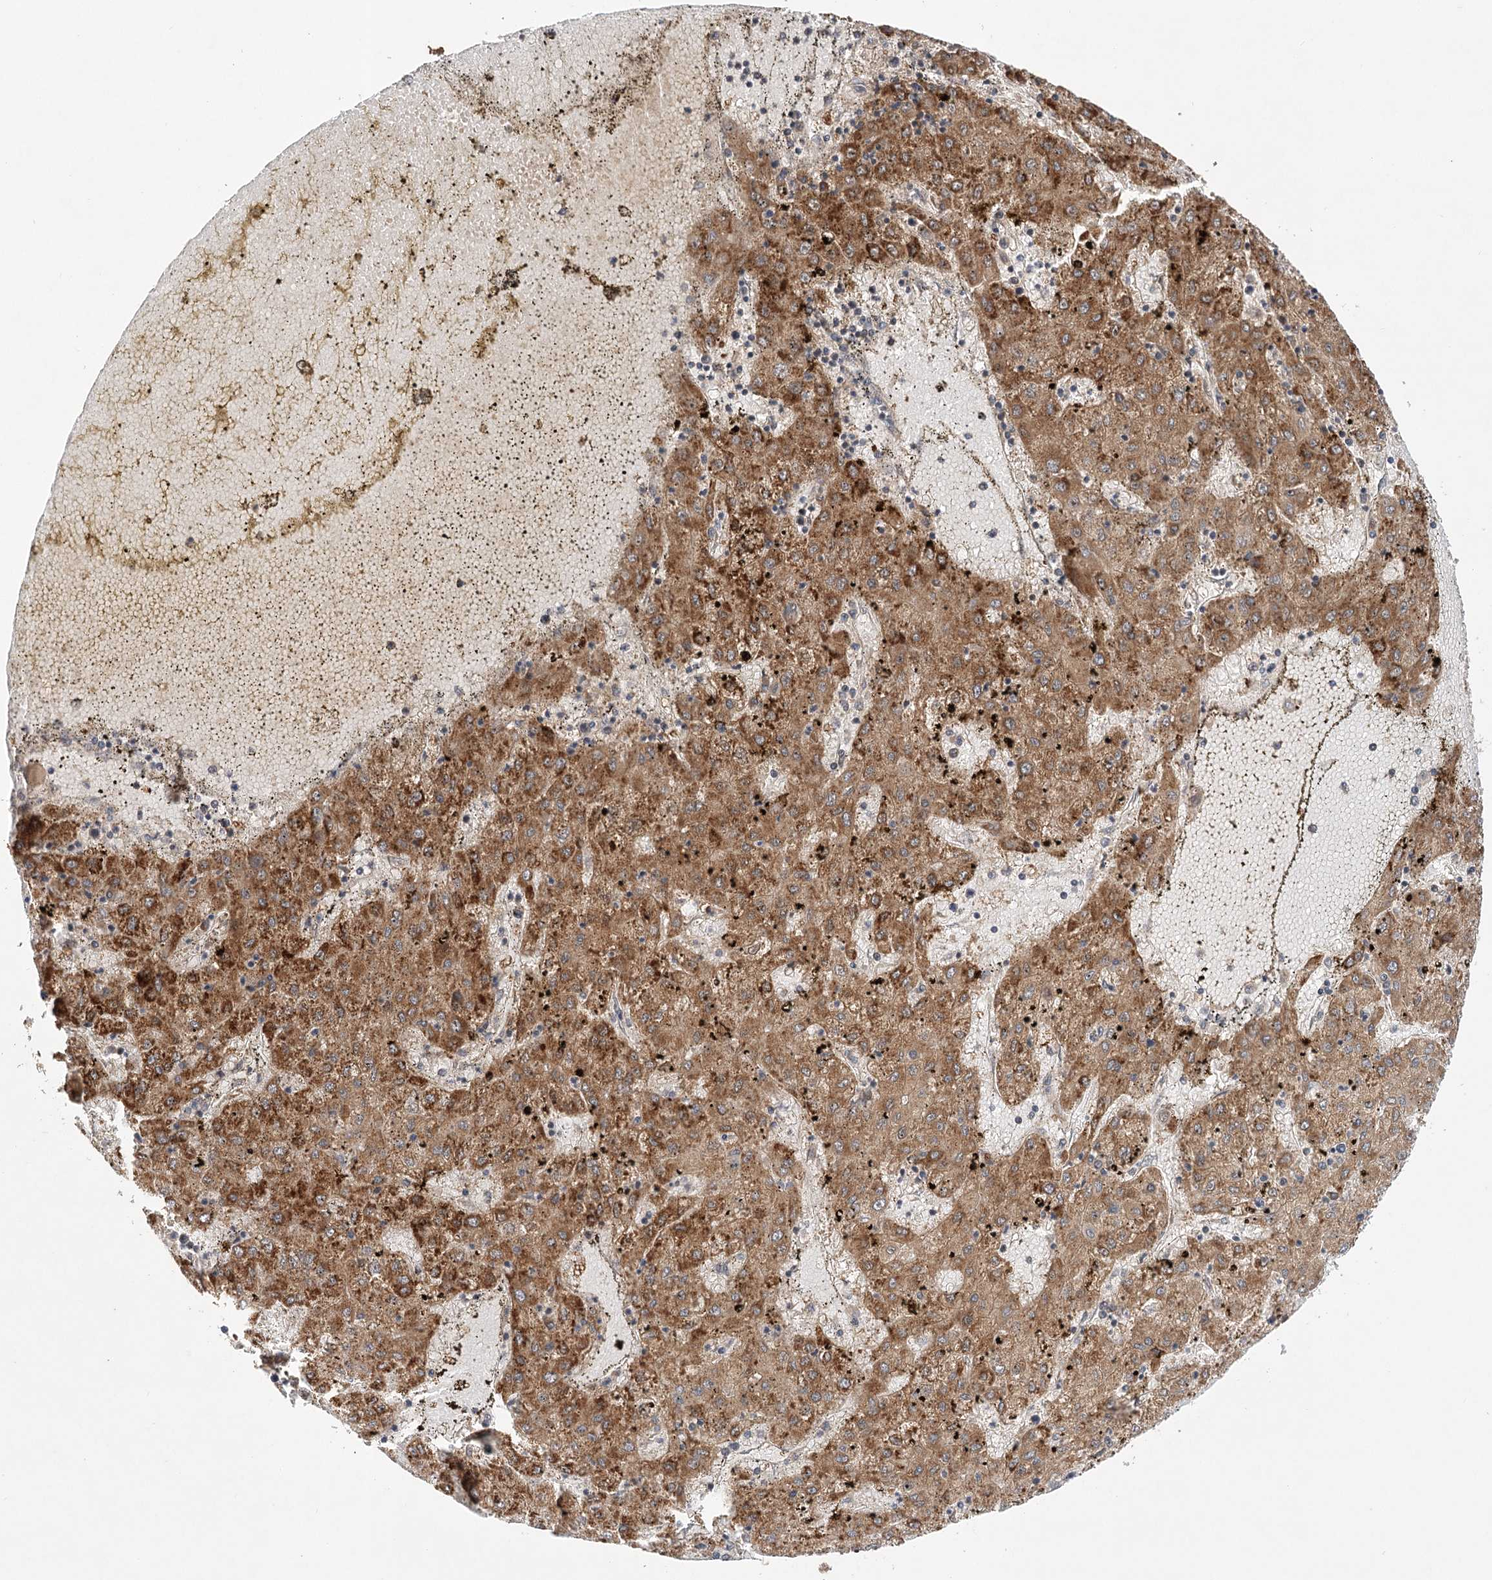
{"staining": {"intensity": "strong", "quantity": ">75%", "location": "cytoplasmic/membranous"}, "tissue": "liver cancer", "cell_type": "Tumor cells", "image_type": "cancer", "snomed": [{"axis": "morphology", "description": "Carcinoma, Hepatocellular, NOS"}, {"axis": "topography", "description": "Liver"}], "caption": "An image of hepatocellular carcinoma (liver) stained for a protein reveals strong cytoplasmic/membranous brown staining in tumor cells. The staining was performed using DAB, with brown indicating positive protein expression. Nuclei are stained blue with hematoxylin.", "gene": "LSS", "patient": {"sex": "male", "age": 72}}